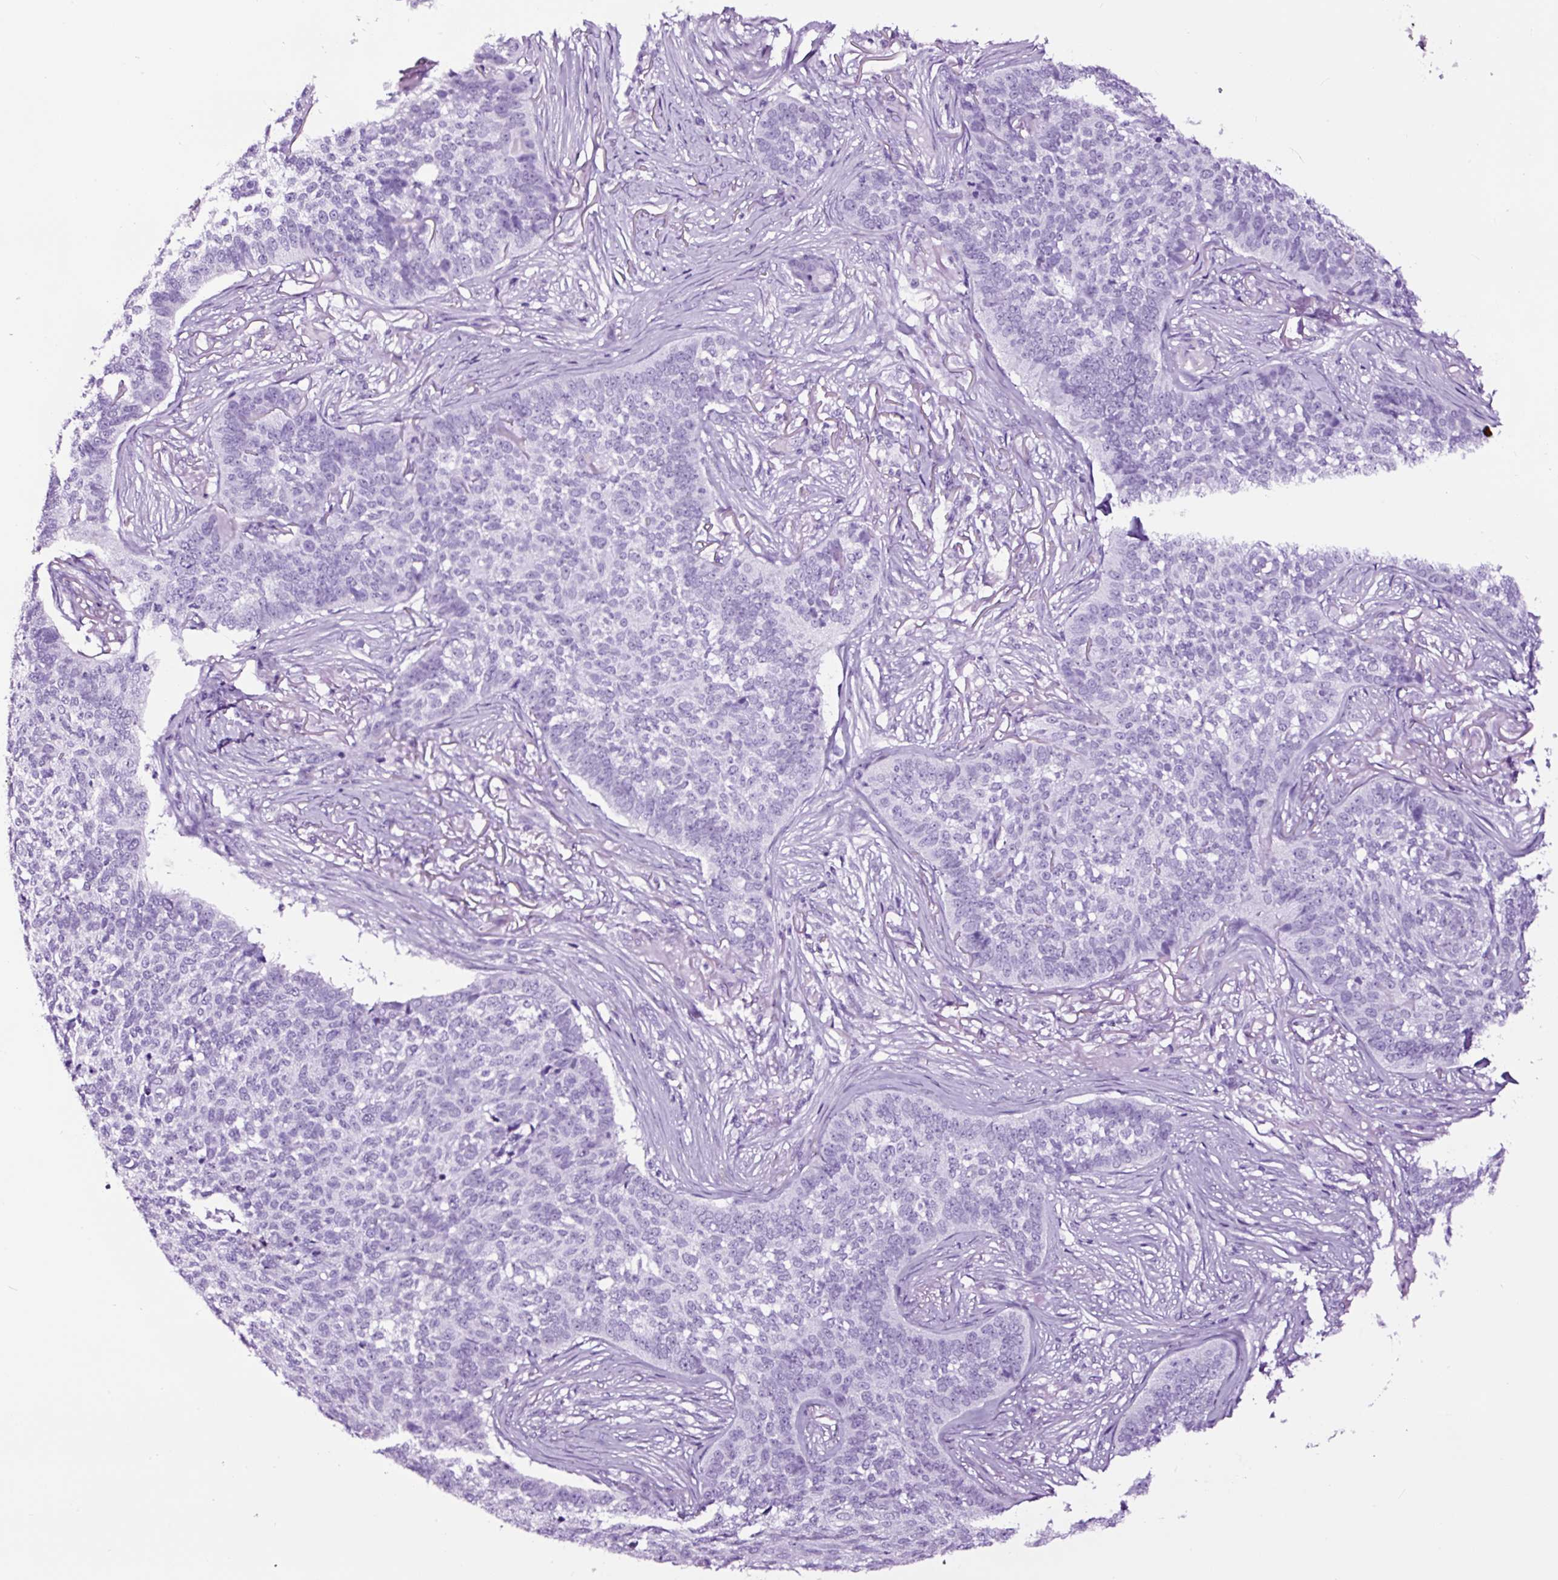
{"staining": {"intensity": "negative", "quantity": "none", "location": "none"}, "tissue": "skin cancer", "cell_type": "Tumor cells", "image_type": "cancer", "snomed": [{"axis": "morphology", "description": "Basal cell carcinoma"}, {"axis": "topography", "description": "Skin"}], "caption": "High magnification brightfield microscopy of skin cancer (basal cell carcinoma) stained with DAB (brown) and counterstained with hematoxylin (blue): tumor cells show no significant expression. The staining was performed using DAB to visualize the protein expression in brown, while the nuclei were stained in blue with hematoxylin (Magnification: 20x).", "gene": "FBXL7", "patient": {"sex": "male", "age": 85}}